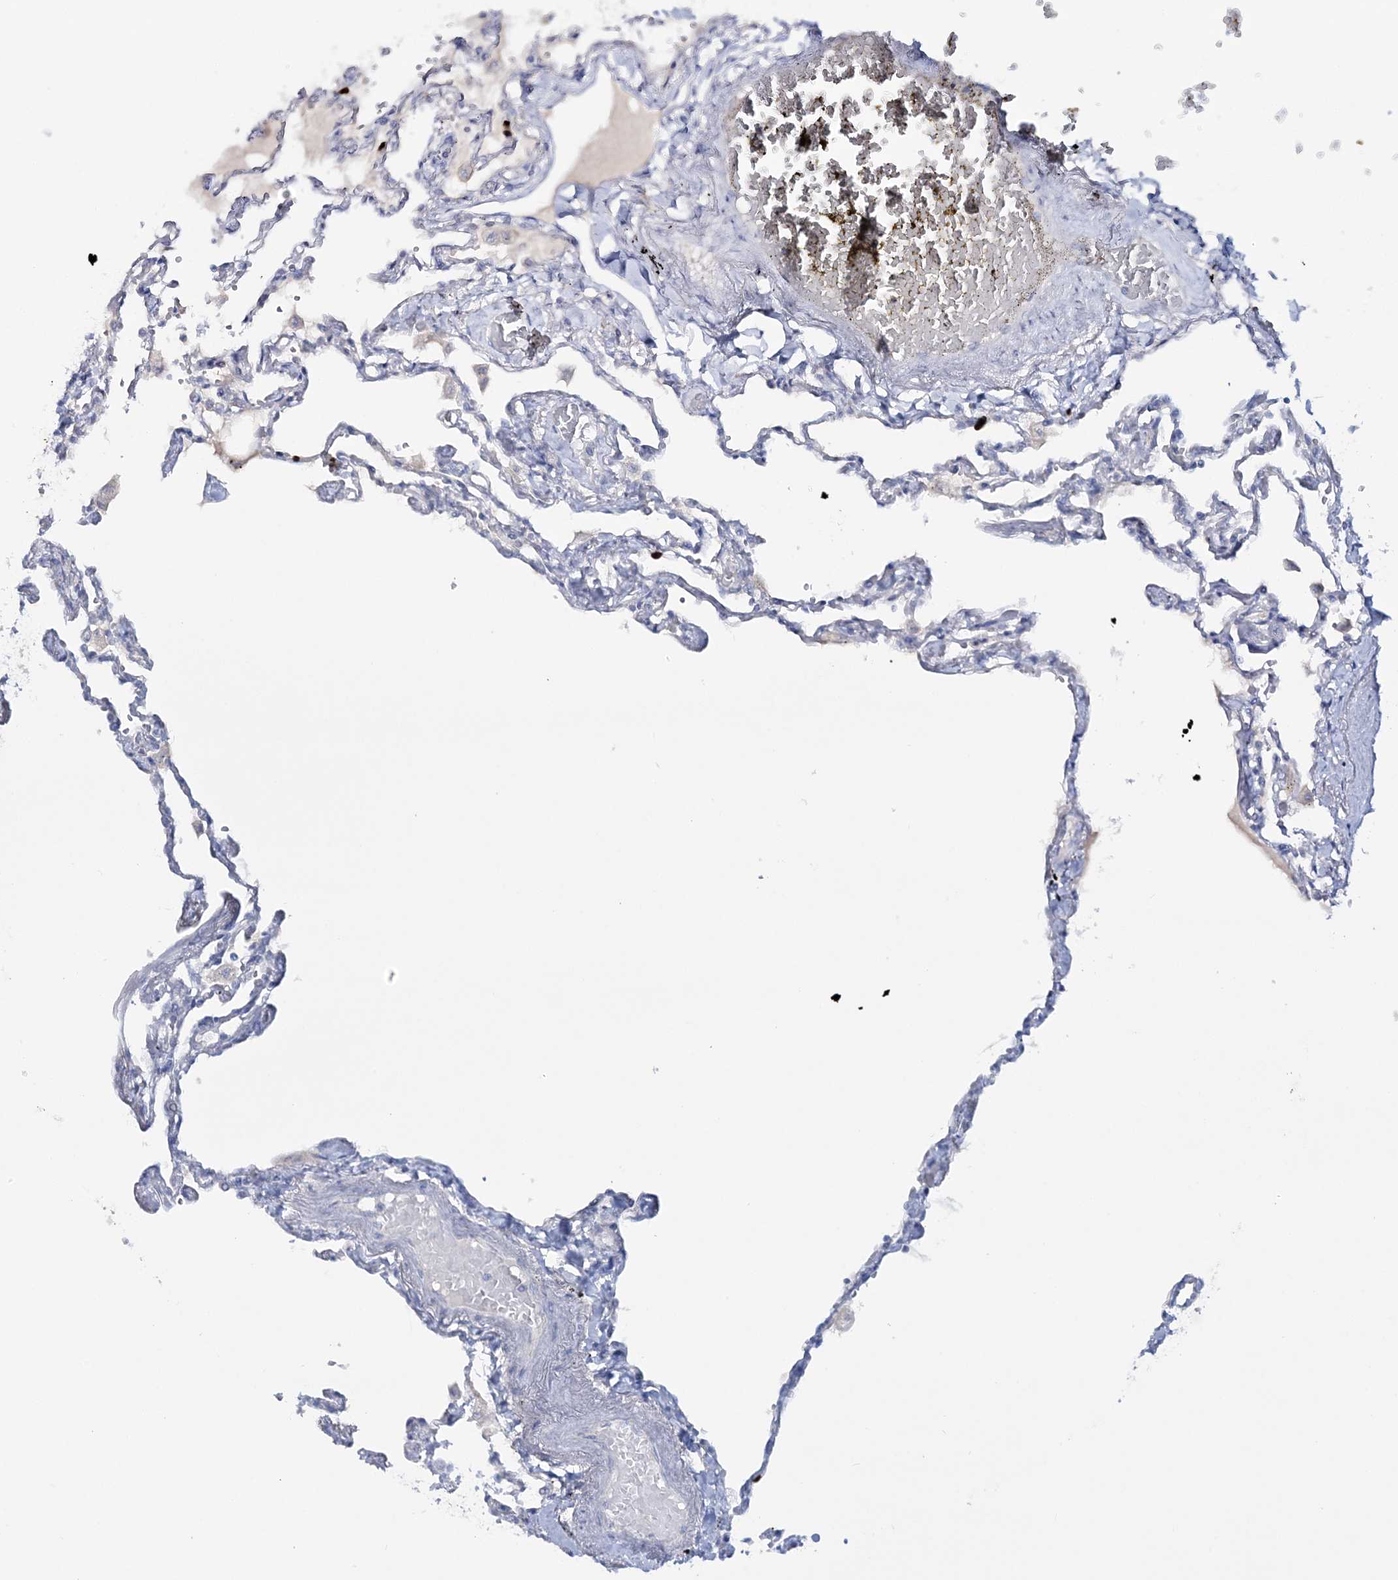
{"staining": {"intensity": "negative", "quantity": "none", "location": "none"}, "tissue": "lung", "cell_type": "Alveolar cells", "image_type": "normal", "snomed": [{"axis": "morphology", "description": "Normal tissue, NOS"}, {"axis": "topography", "description": "Lung"}], "caption": "Histopathology image shows no significant protein positivity in alveolar cells of unremarkable lung.", "gene": "WDSUB1", "patient": {"sex": "female", "age": 67}}